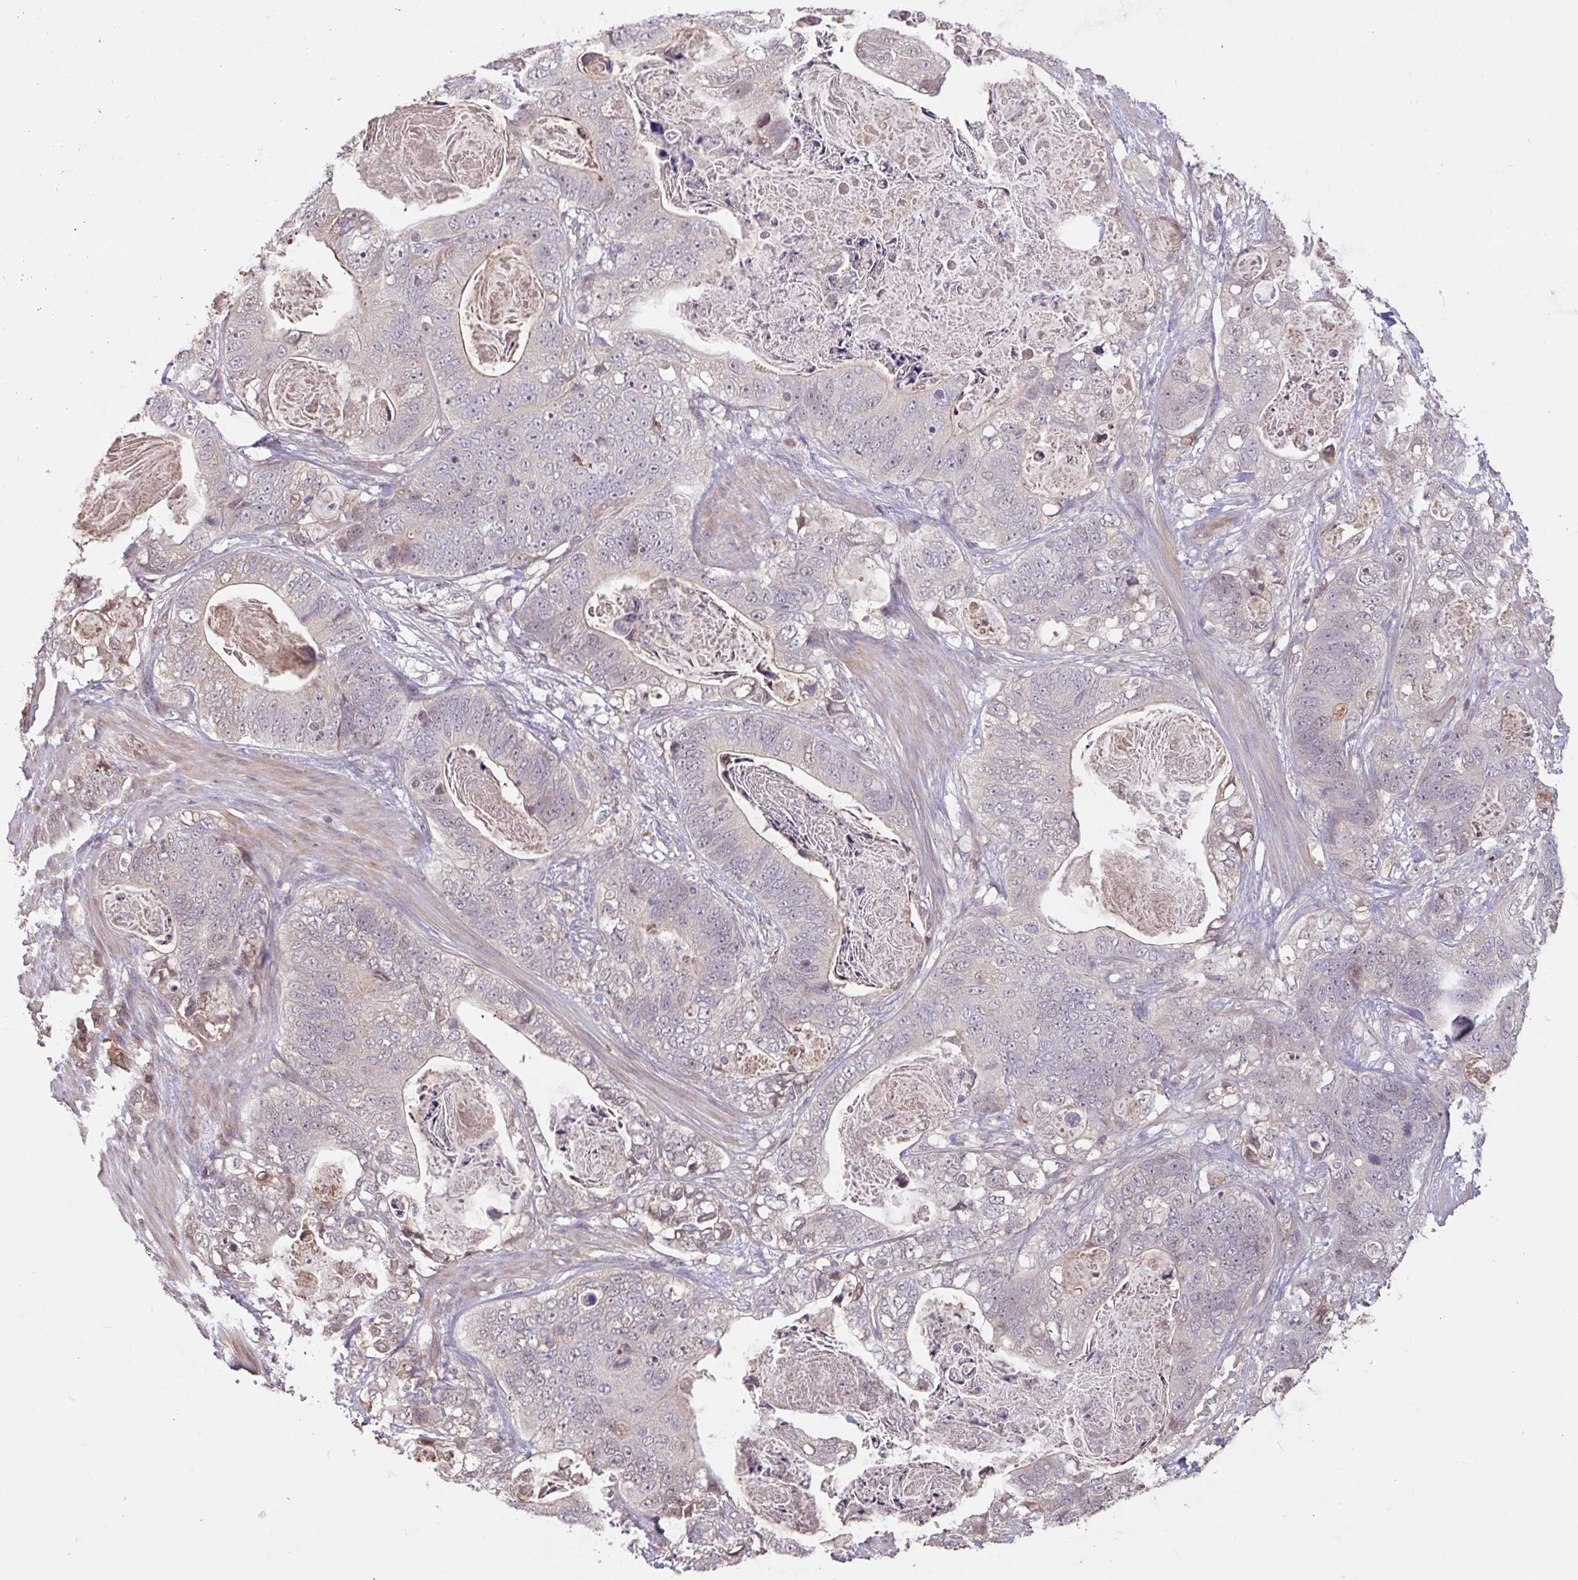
{"staining": {"intensity": "negative", "quantity": "none", "location": "none"}, "tissue": "stomach cancer", "cell_type": "Tumor cells", "image_type": "cancer", "snomed": [{"axis": "morphology", "description": "Normal tissue, NOS"}, {"axis": "morphology", "description": "Adenocarcinoma, NOS"}, {"axis": "topography", "description": "Stomach"}], "caption": "This image is of stomach adenocarcinoma stained with immunohistochemistry to label a protein in brown with the nuclei are counter-stained blue. There is no staining in tumor cells. (Brightfield microscopy of DAB (3,3'-diaminobenzidine) IHC at high magnification).", "gene": "FCER1A", "patient": {"sex": "female", "age": 89}}